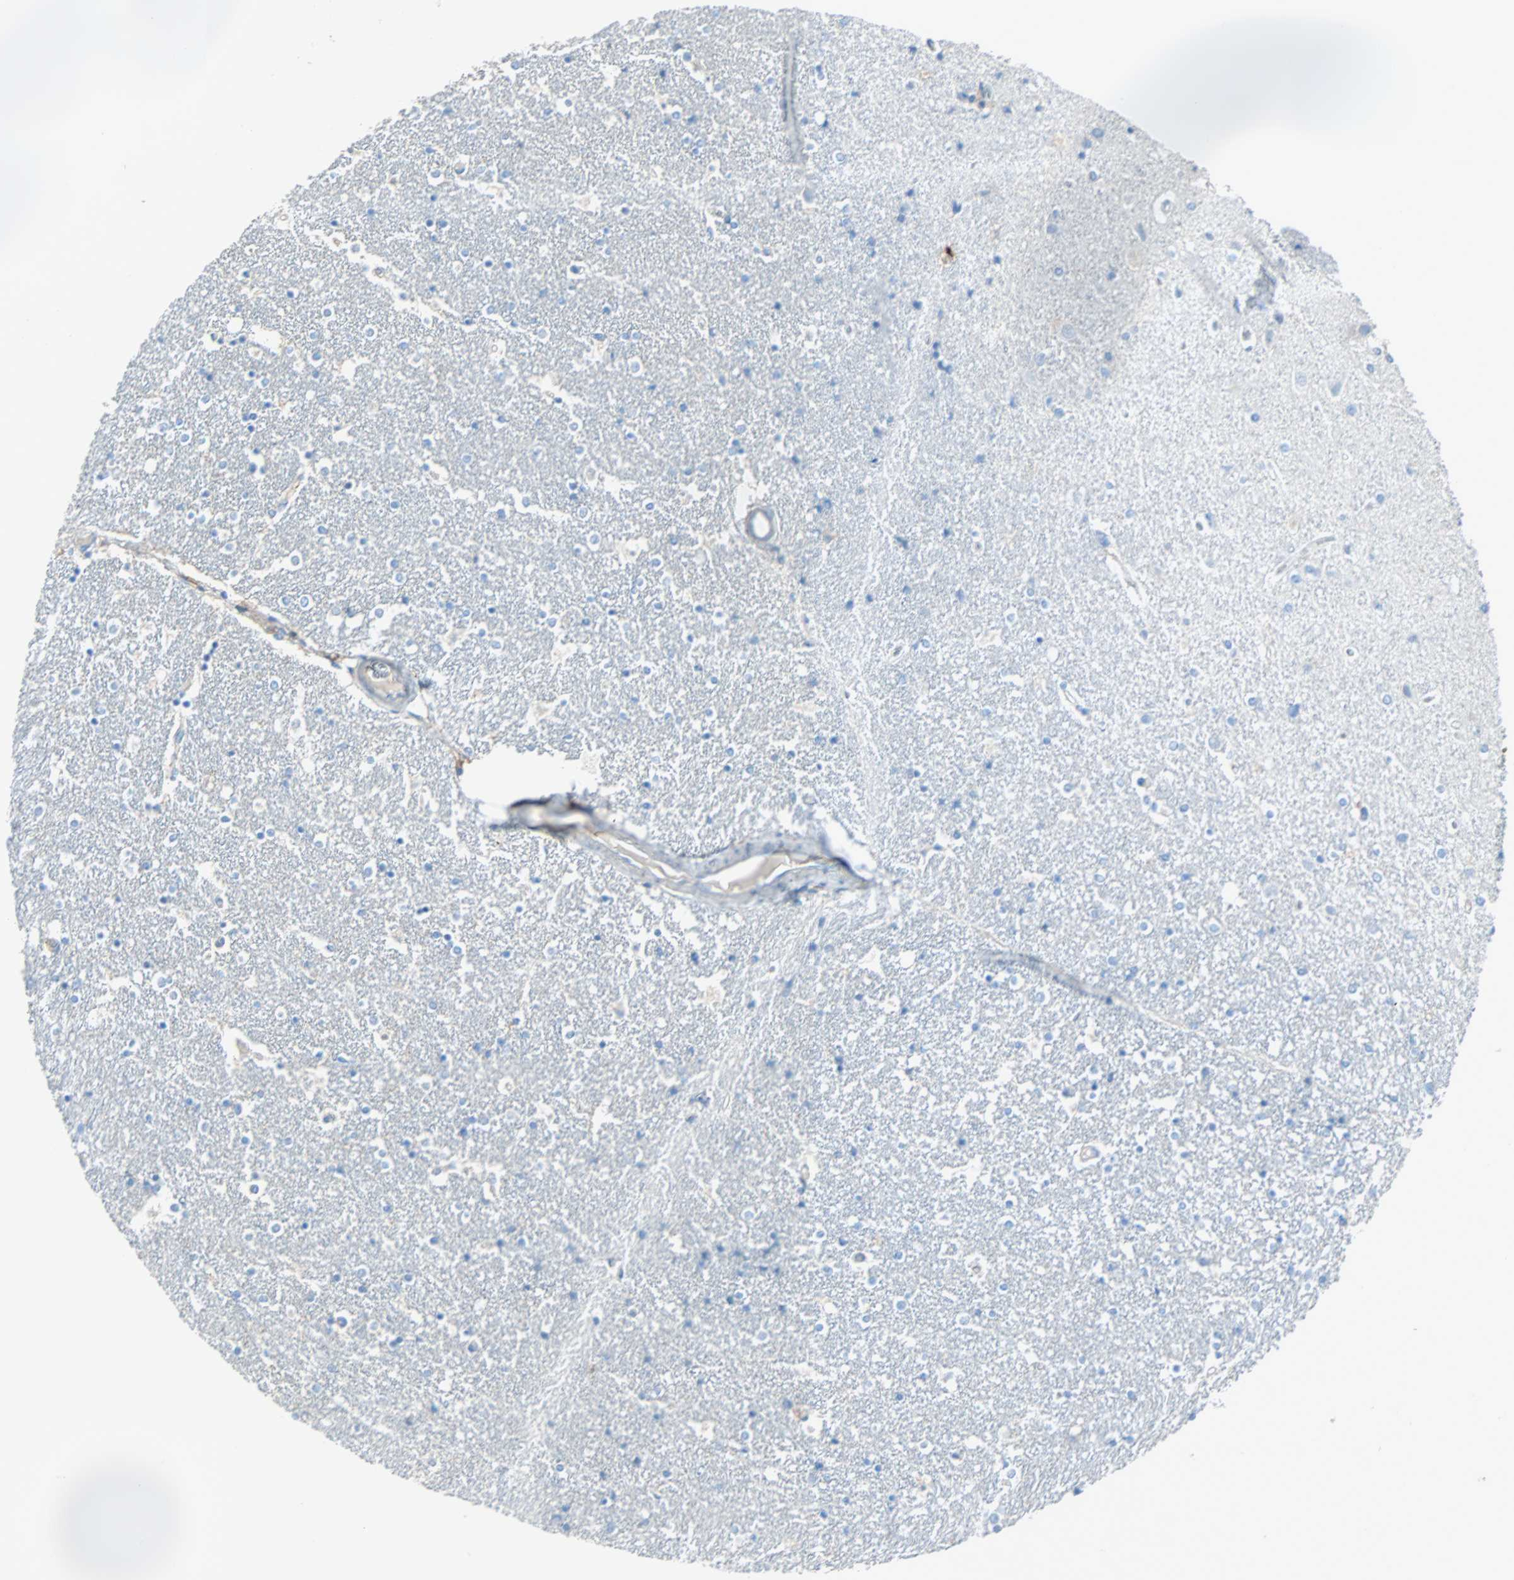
{"staining": {"intensity": "negative", "quantity": "none", "location": "none"}, "tissue": "caudate", "cell_type": "Glial cells", "image_type": "normal", "snomed": [{"axis": "morphology", "description": "Normal tissue, NOS"}, {"axis": "topography", "description": "Lateral ventricle wall"}], "caption": "This is an immunohistochemistry photomicrograph of unremarkable human caudate. There is no staining in glial cells.", "gene": "CLEC4A", "patient": {"sex": "female", "age": 54}}